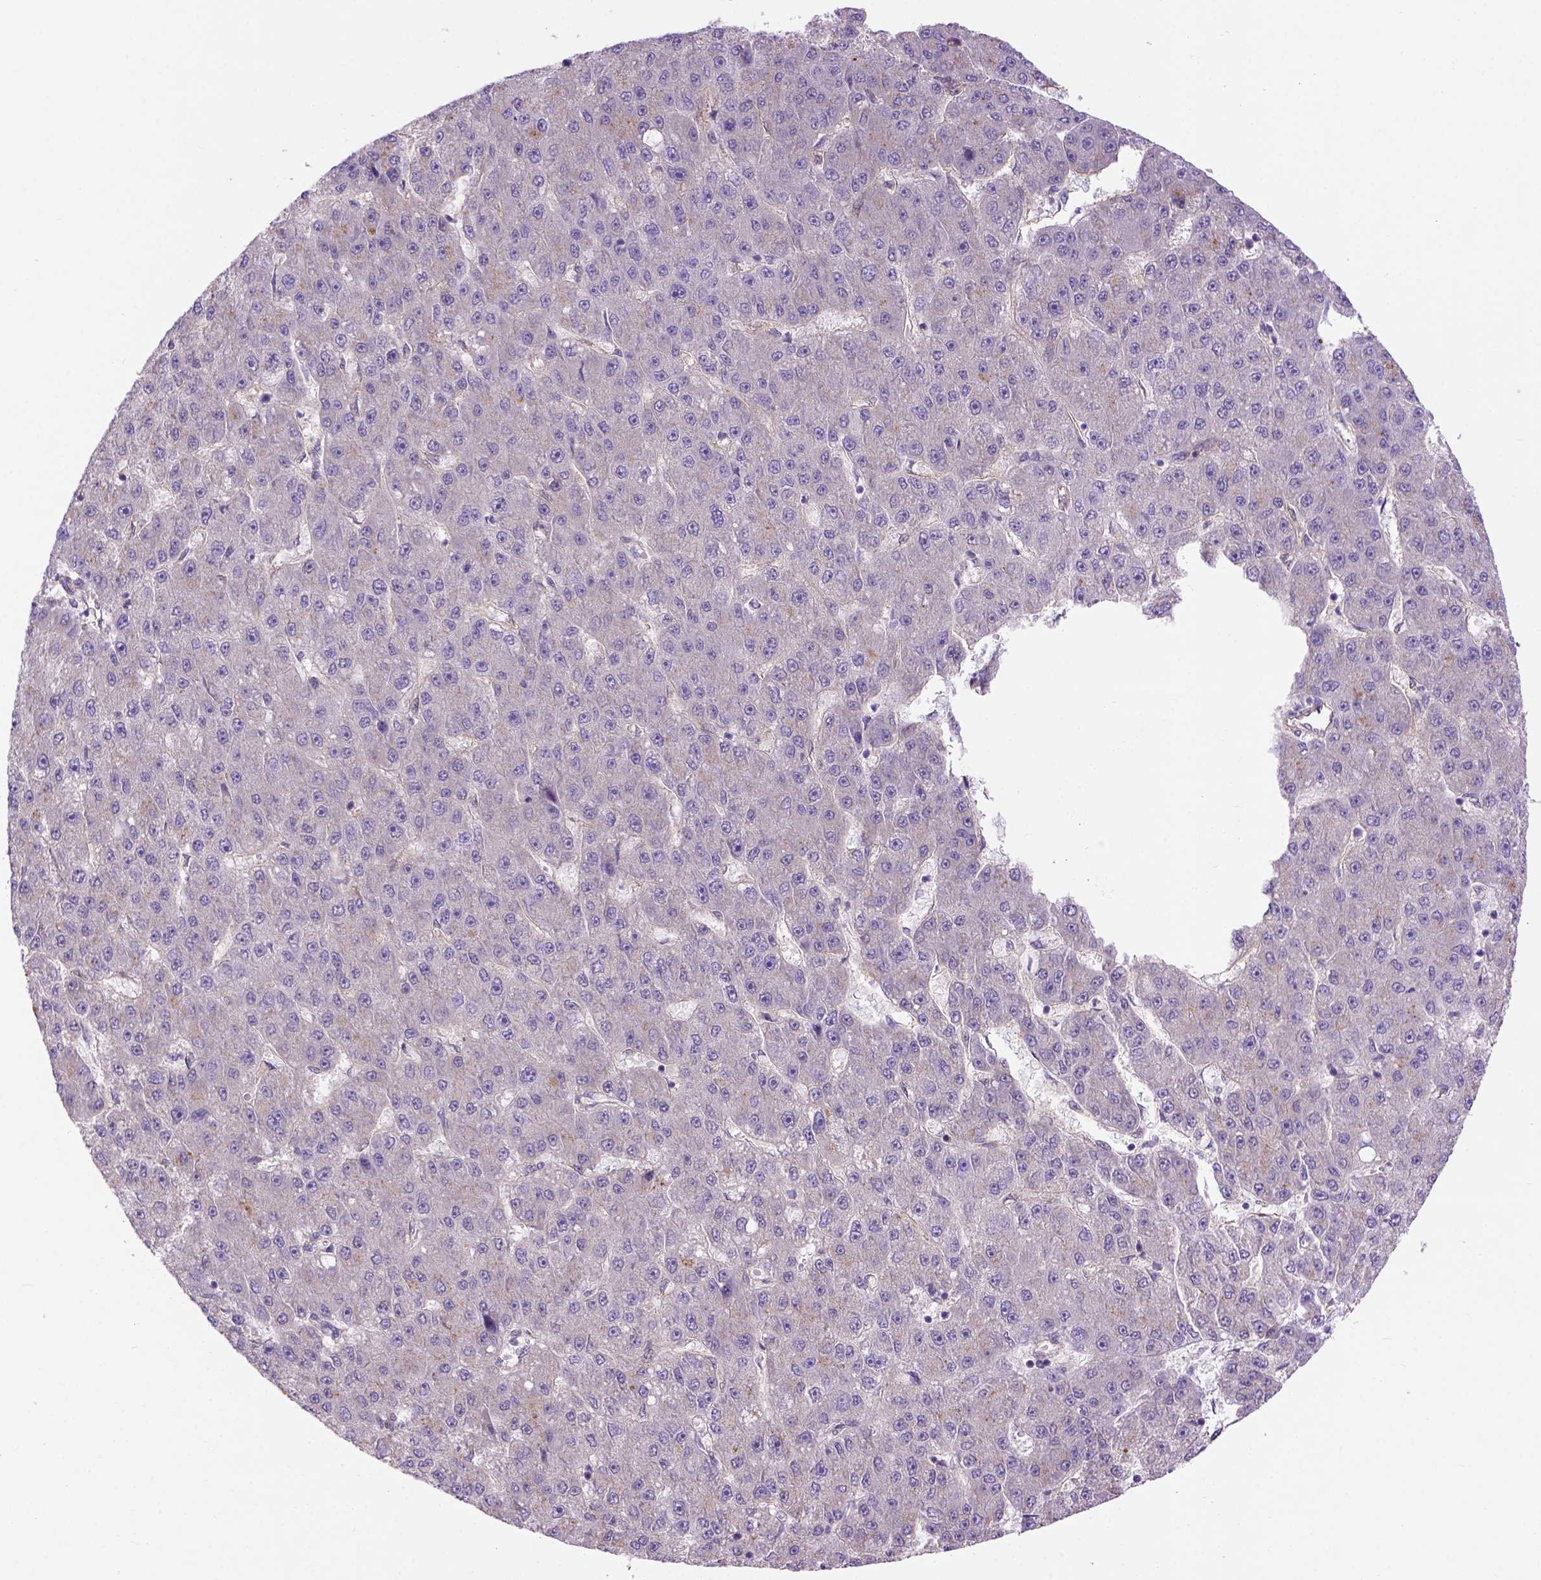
{"staining": {"intensity": "negative", "quantity": "none", "location": "none"}, "tissue": "liver cancer", "cell_type": "Tumor cells", "image_type": "cancer", "snomed": [{"axis": "morphology", "description": "Carcinoma, Hepatocellular, NOS"}, {"axis": "topography", "description": "Liver"}], "caption": "Immunohistochemical staining of liver hepatocellular carcinoma shows no significant positivity in tumor cells.", "gene": "CASKIN2", "patient": {"sex": "male", "age": 67}}